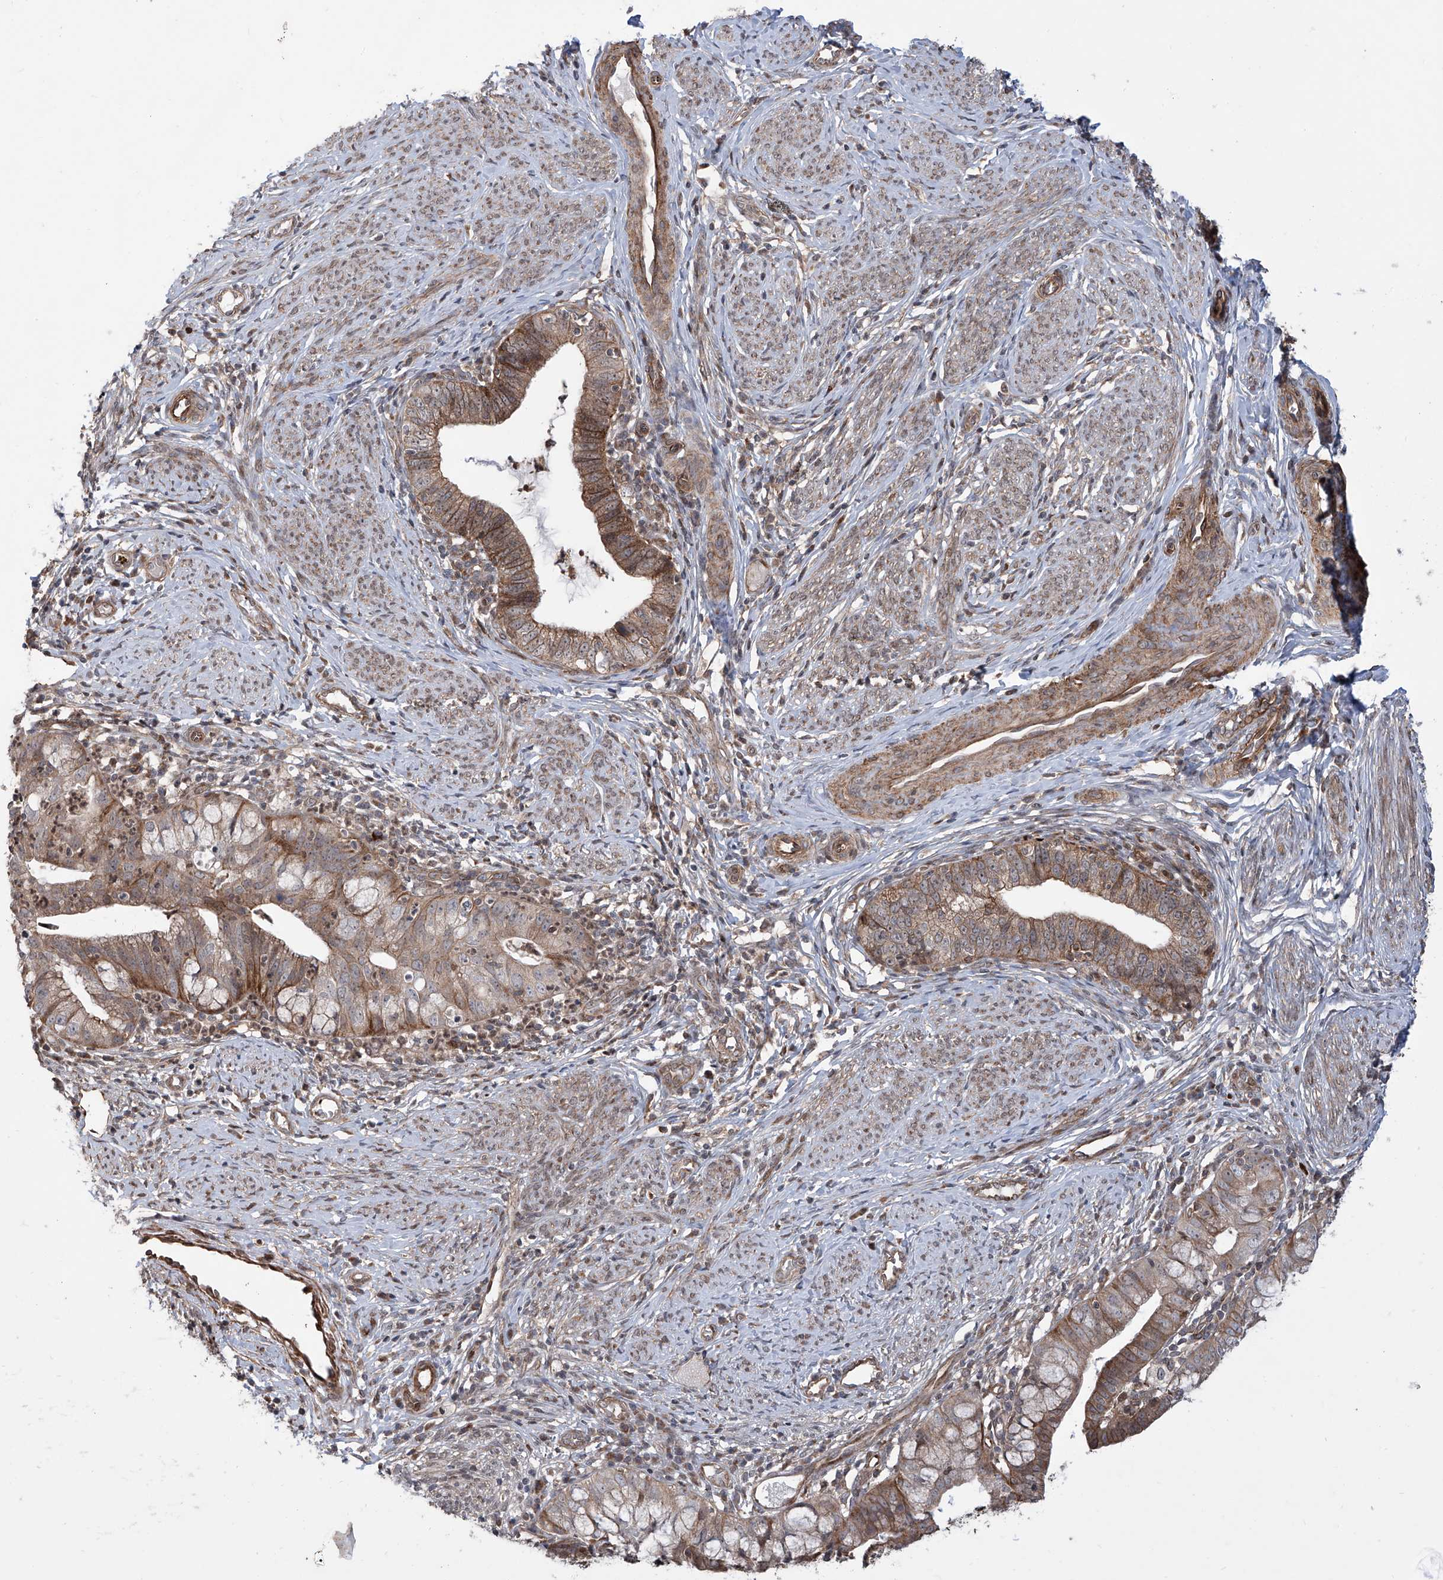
{"staining": {"intensity": "moderate", "quantity": ">75%", "location": "cytoplasmic/membranous"}, "tissue": "cervical cancer", "cell_type": "Tumor cells", "image_type": "cancer", "snomed": [{"axis": "morphology", "description": "Adenocarcinoma, NOS"}, {"axis": "topography", "description": "Cervix"}], "caption": "Immunohistochemistry of human cervical cancer exhibits medium levels of moderate cytoplasmic/membranous expression in about >75% of tumor cells.", "gene": "APAF1", "patient": {"sex": "female", "age": 36}}